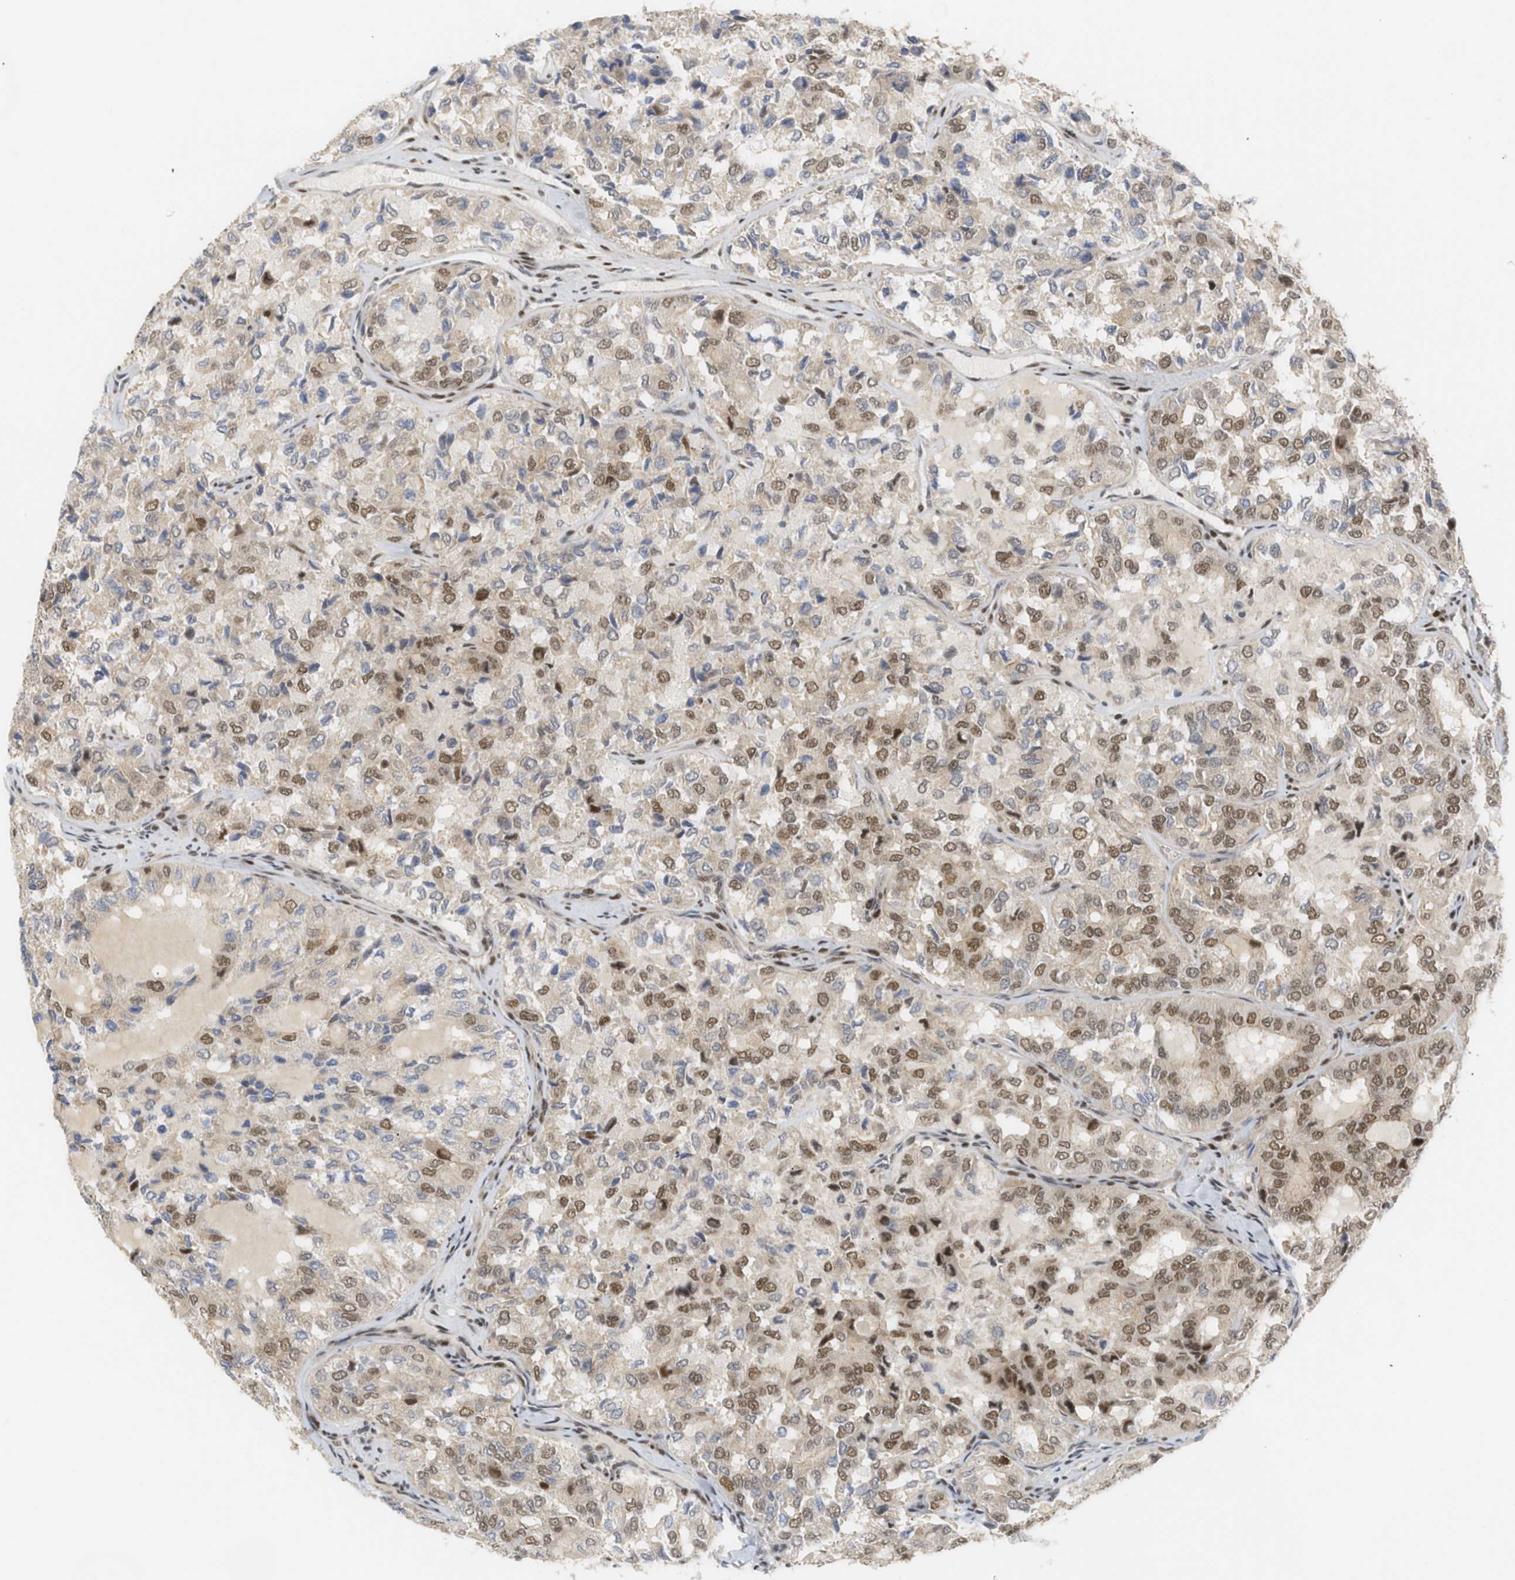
{"staining": {"intensity": "moderate", "quantity": ">75%", "location": "nuclear"}, "tissue": "thyroid cancer", "cell_type": "Tumor cells", "image_type": "cancer", "snomed": [{"axis": "morphology", "description": "Follicular adenoma carcinoma, NOS"}, {"axis": "topography", "description": "Thyroid gland"}], "caption": "IHC (DAB (3,3'-diaminobenzidine)) staining of human follicular adenoma carcinoma (thyroid) demonstrates moderate nuclear protein staining in about >75% of tumor cells.", "gene": "SSBP2", "patient": {"sex": "male", "age": 75}}